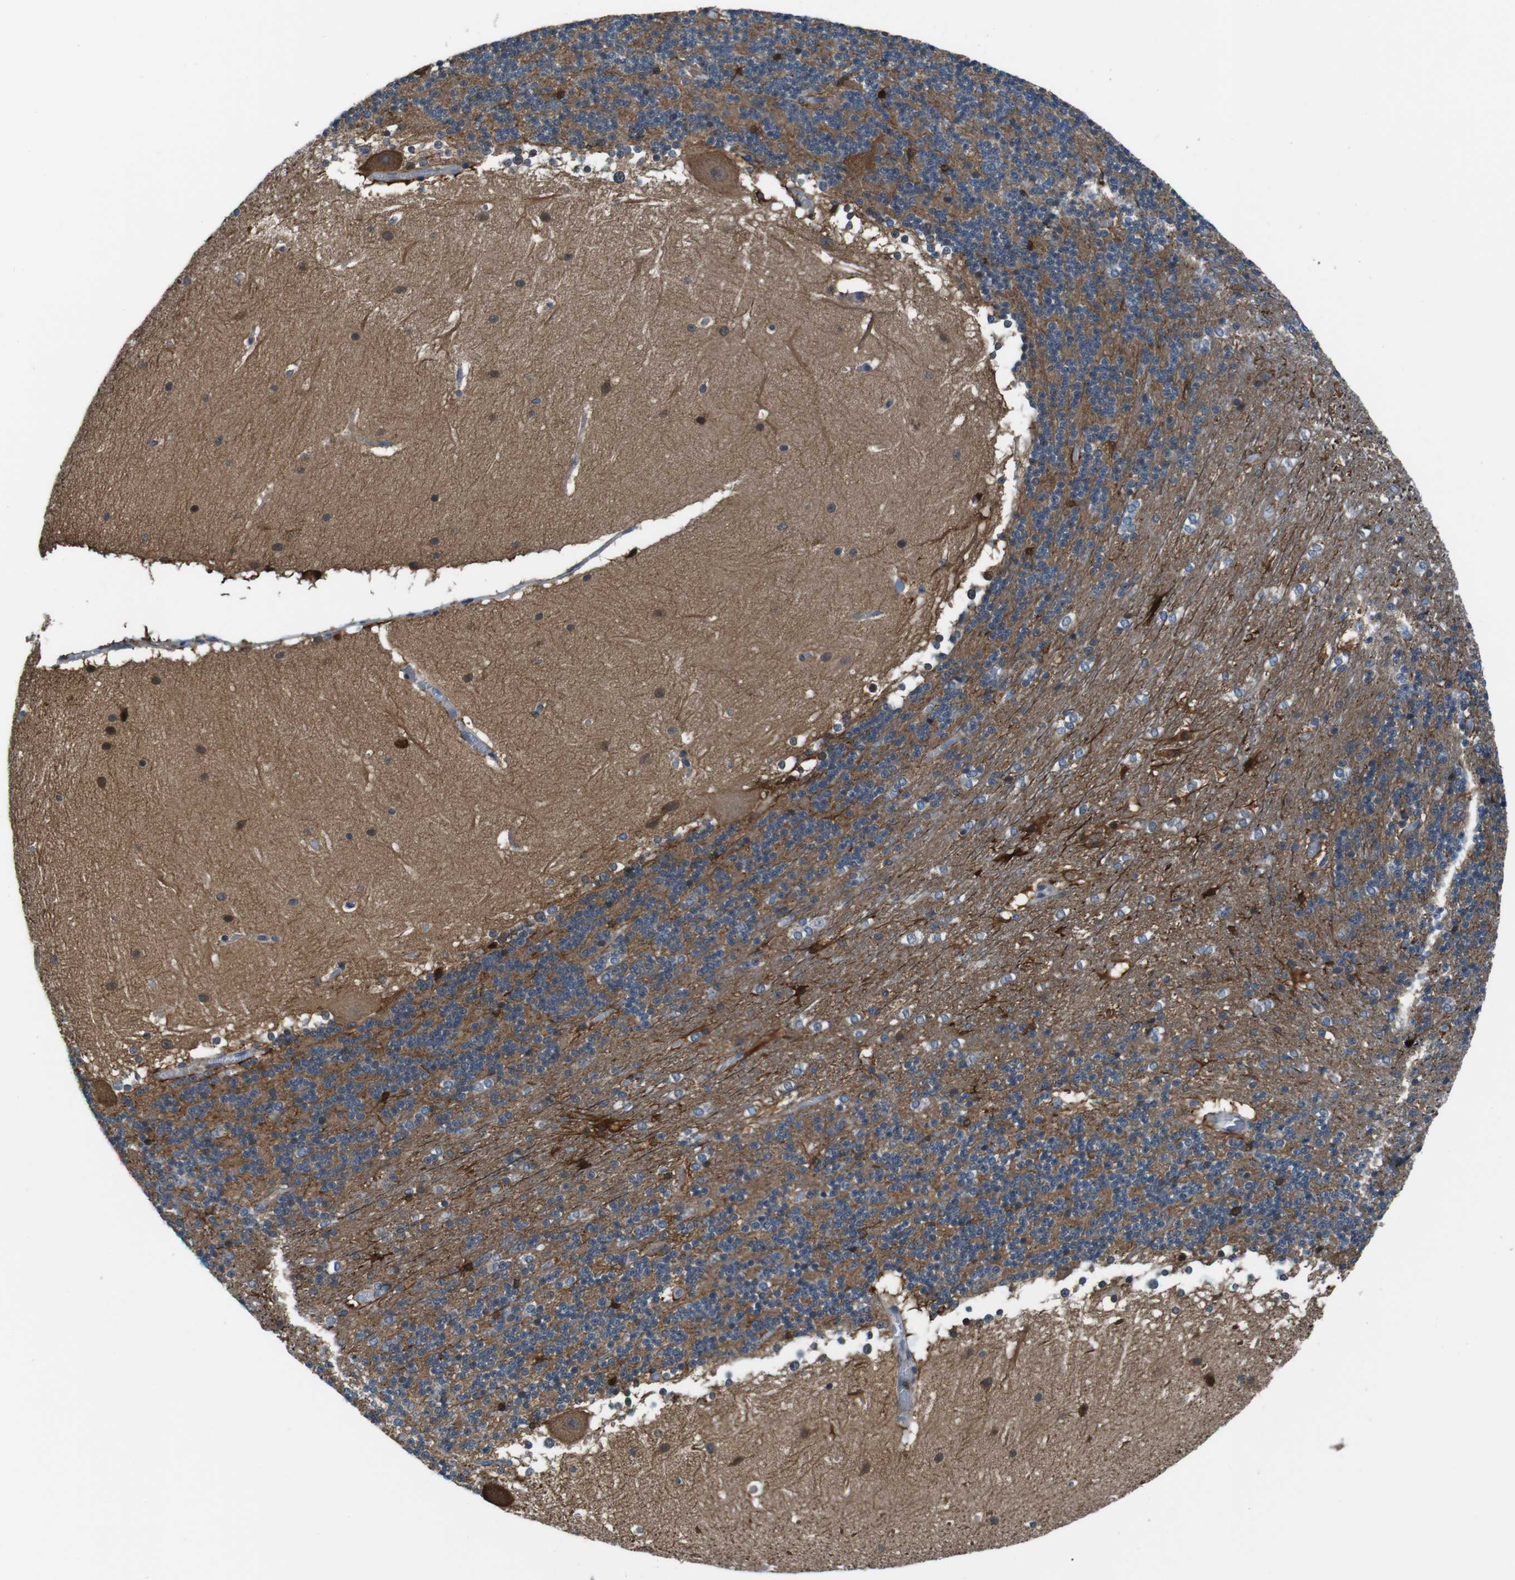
{"staining": {"intensity": "moderate", "quantity": ">75%", "location": "cytoplasmic/membranous"}, "tissue": "cerebellum", "cell_type": "Cells in granular layer", "image_type": "normal", "snomed": [{"axis": "morphology", "description": "Normal tissue, NOS"}, {"axis": "topography", "description": "Cerebellum"}], "caption": "IHC micrograph of unremarkable cerebellum: human cerebellum stained using immunohistochemistry displays medium levels of moderate protein expression localized specifically in the cytoplasmic/membranous of cells in granular layer, appearing as a cytoplasmic/membranous brown color.", "gene": "NANOS2", "patient": {"sex": "female", "age": 19}}